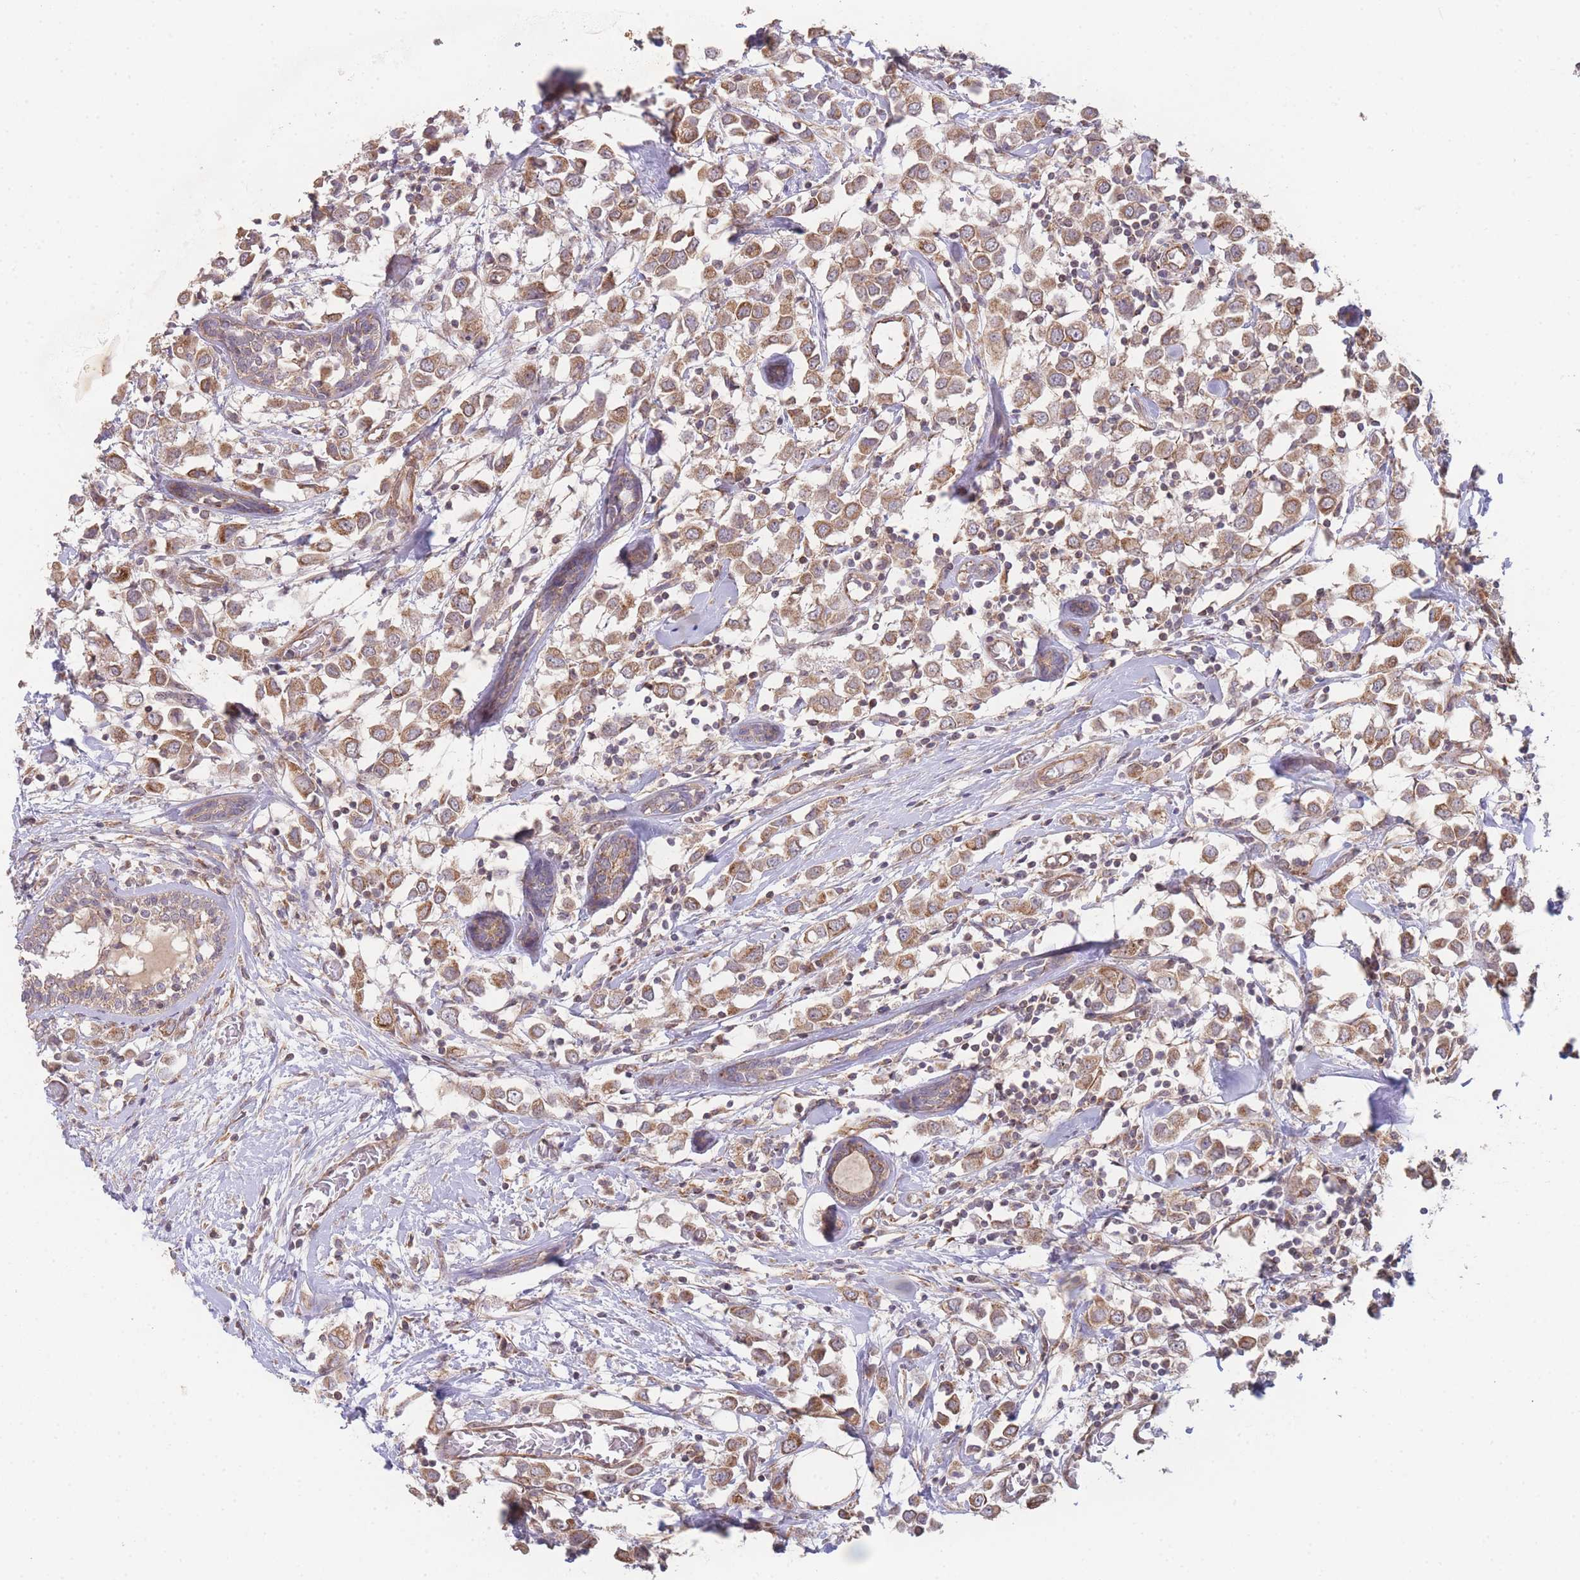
{"staining": {"intensity": "moderate", "quantity": ">75%", "location": "cytoplasmic/membranous"}, "tissue": "breast cancer", "cell_type": "Tumor cells", "image_type": "cancer", "snomed": [{"axis": "morphology", "description": "Duct carcinoma"}, {"axis": "topography", "description": "Breast"}], "caption": "Immunohistochemistry image of invasive ductal carcinoma (breast) stained for a protein (brown), which reveals medium levels of moderate cytoplasmic/membranous positivity in about >75% of tumor cells.", "gene": "PXMP4", "patient": {"sex": "female", "age": 61}}